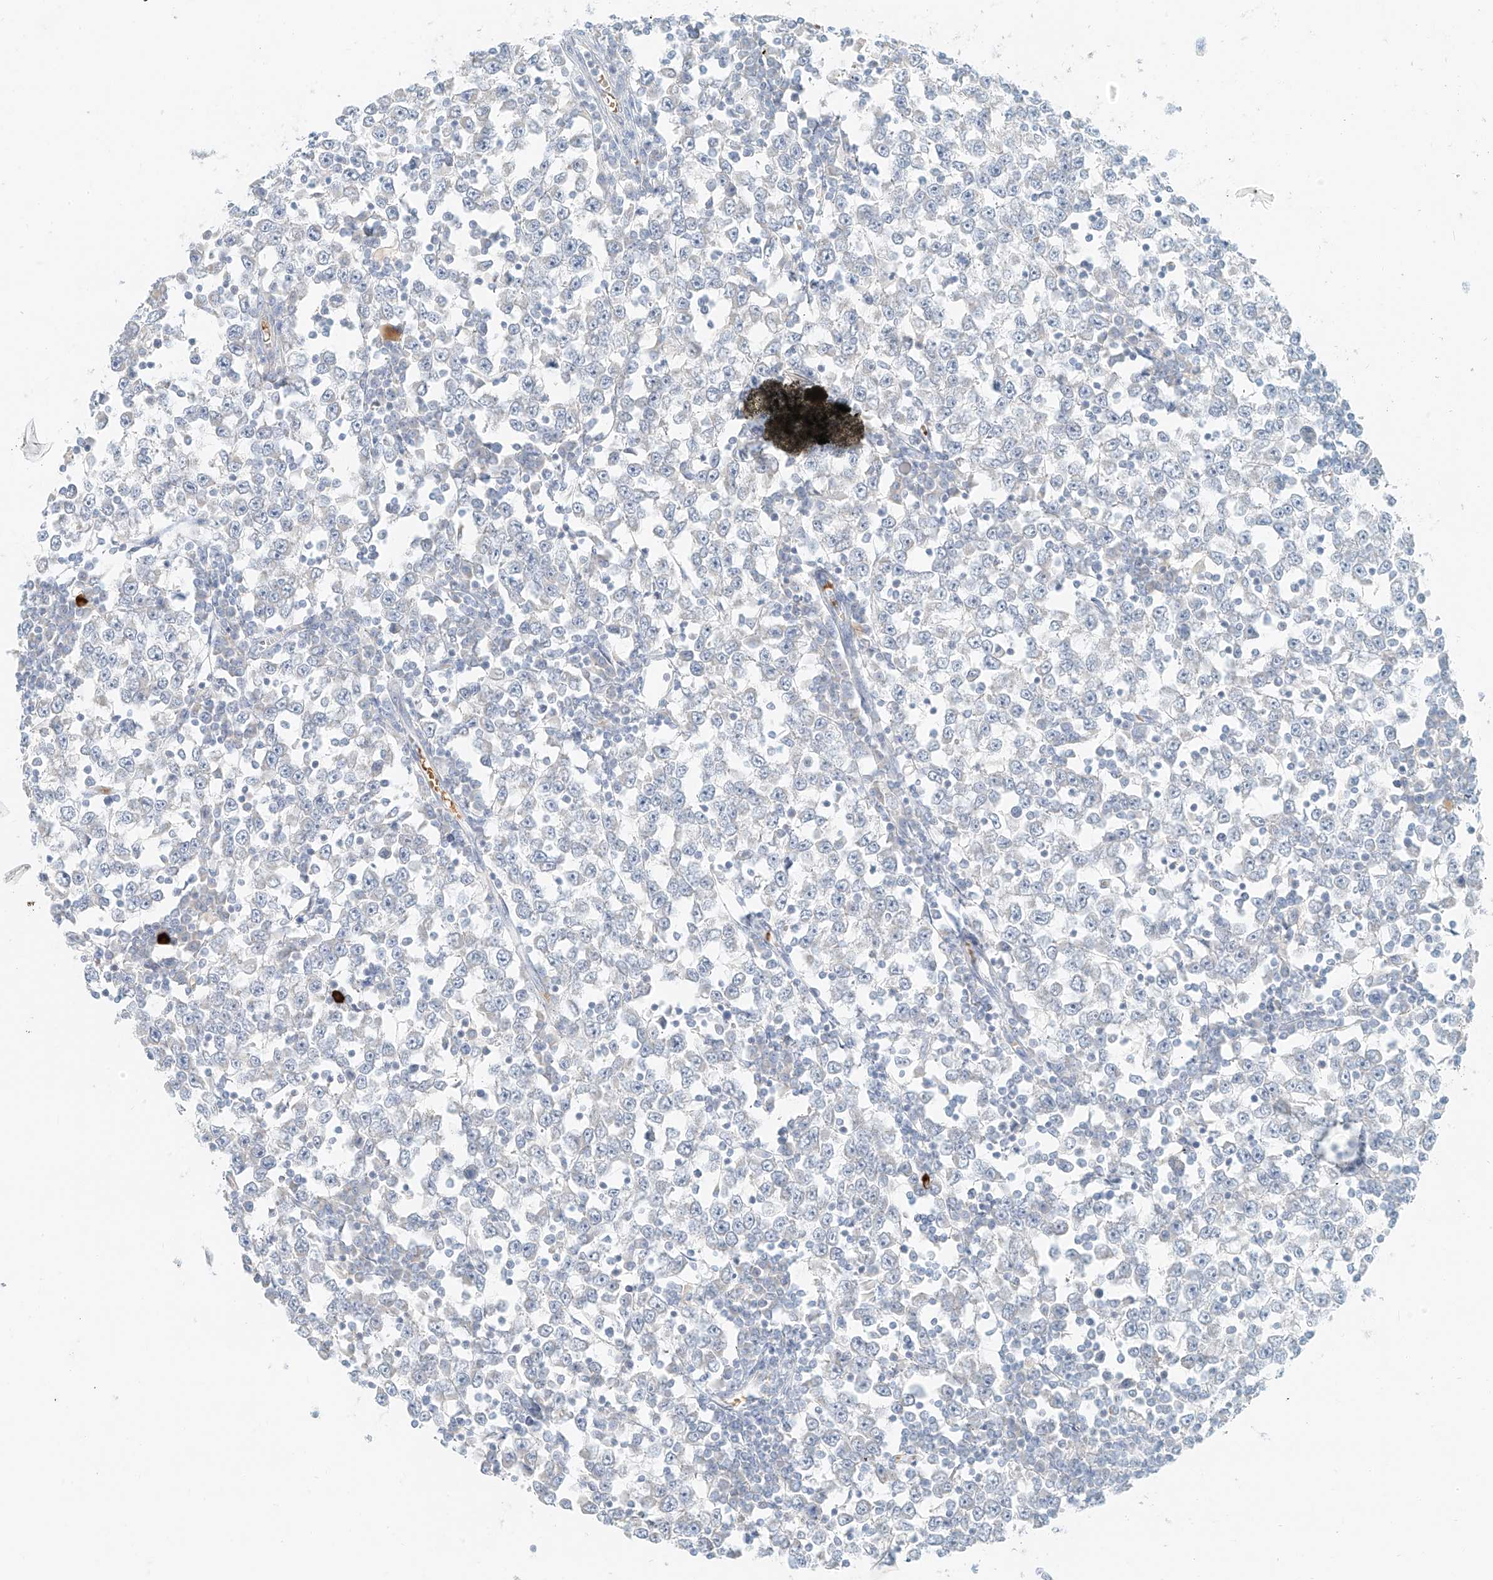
{"staining": {"intensity": "negative", "quantity": "none", "location": "none"}, "tissue": "testis cancer", "cell_type": "Tumor cells", "image_type": "cancer", "snomed": [{"axis": "morphology", "description": "Seminoma, NOS"}, {"axis": "topography", "description": "Testis"}], "caption": "A high-resolution micrograph shows immunohistochemistry staining of seminoma (testis), which demonstrates no significant staining in tumor cells.", "gene": "PGC", "patient": {"sex": "male", "age": 65}}